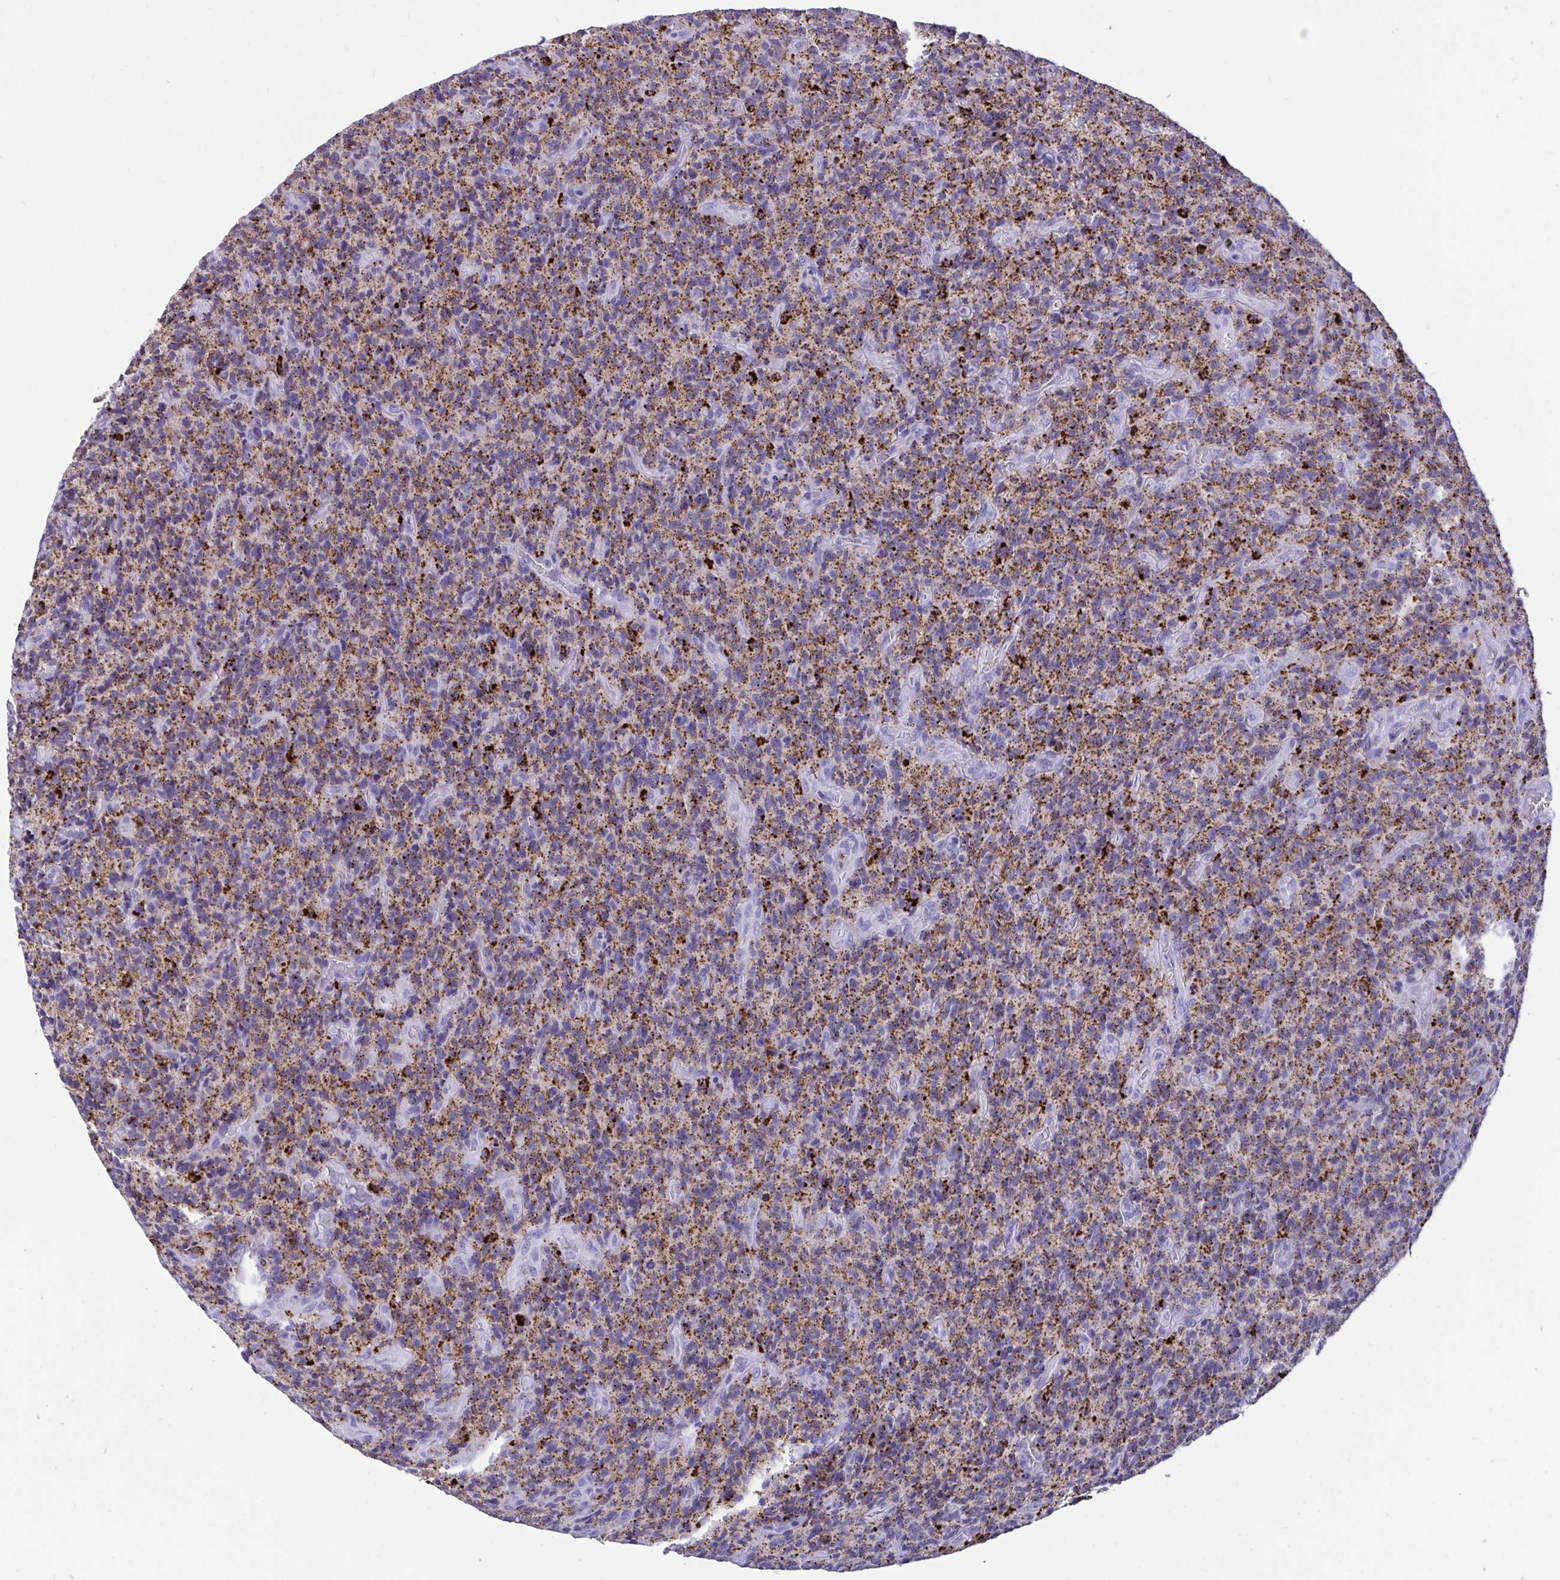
{"staining": {"intensity": "strong", "quantity": "25%-75%", "location": "cytoplasmic/membranous"}, "tissue": "glioma", "cell_type": "Tumor cells", "image_type": "cancer", "snomed": [{"axis": "morphology", "description": "Glioma, malignant, High grade"}, {"axis": "topography", "description": "Brain"}], "caption": "The histopathology image displays immunohistochemical staining of glioma. There is strong cytoplasmic/membranous staining is identified in approximately 25%-75% of tumor cells. Ihc stains the protein in brown and the nuclei are stained blue.", "gene": "CPVL", "patient": {"sex": "male", "age": 76}}